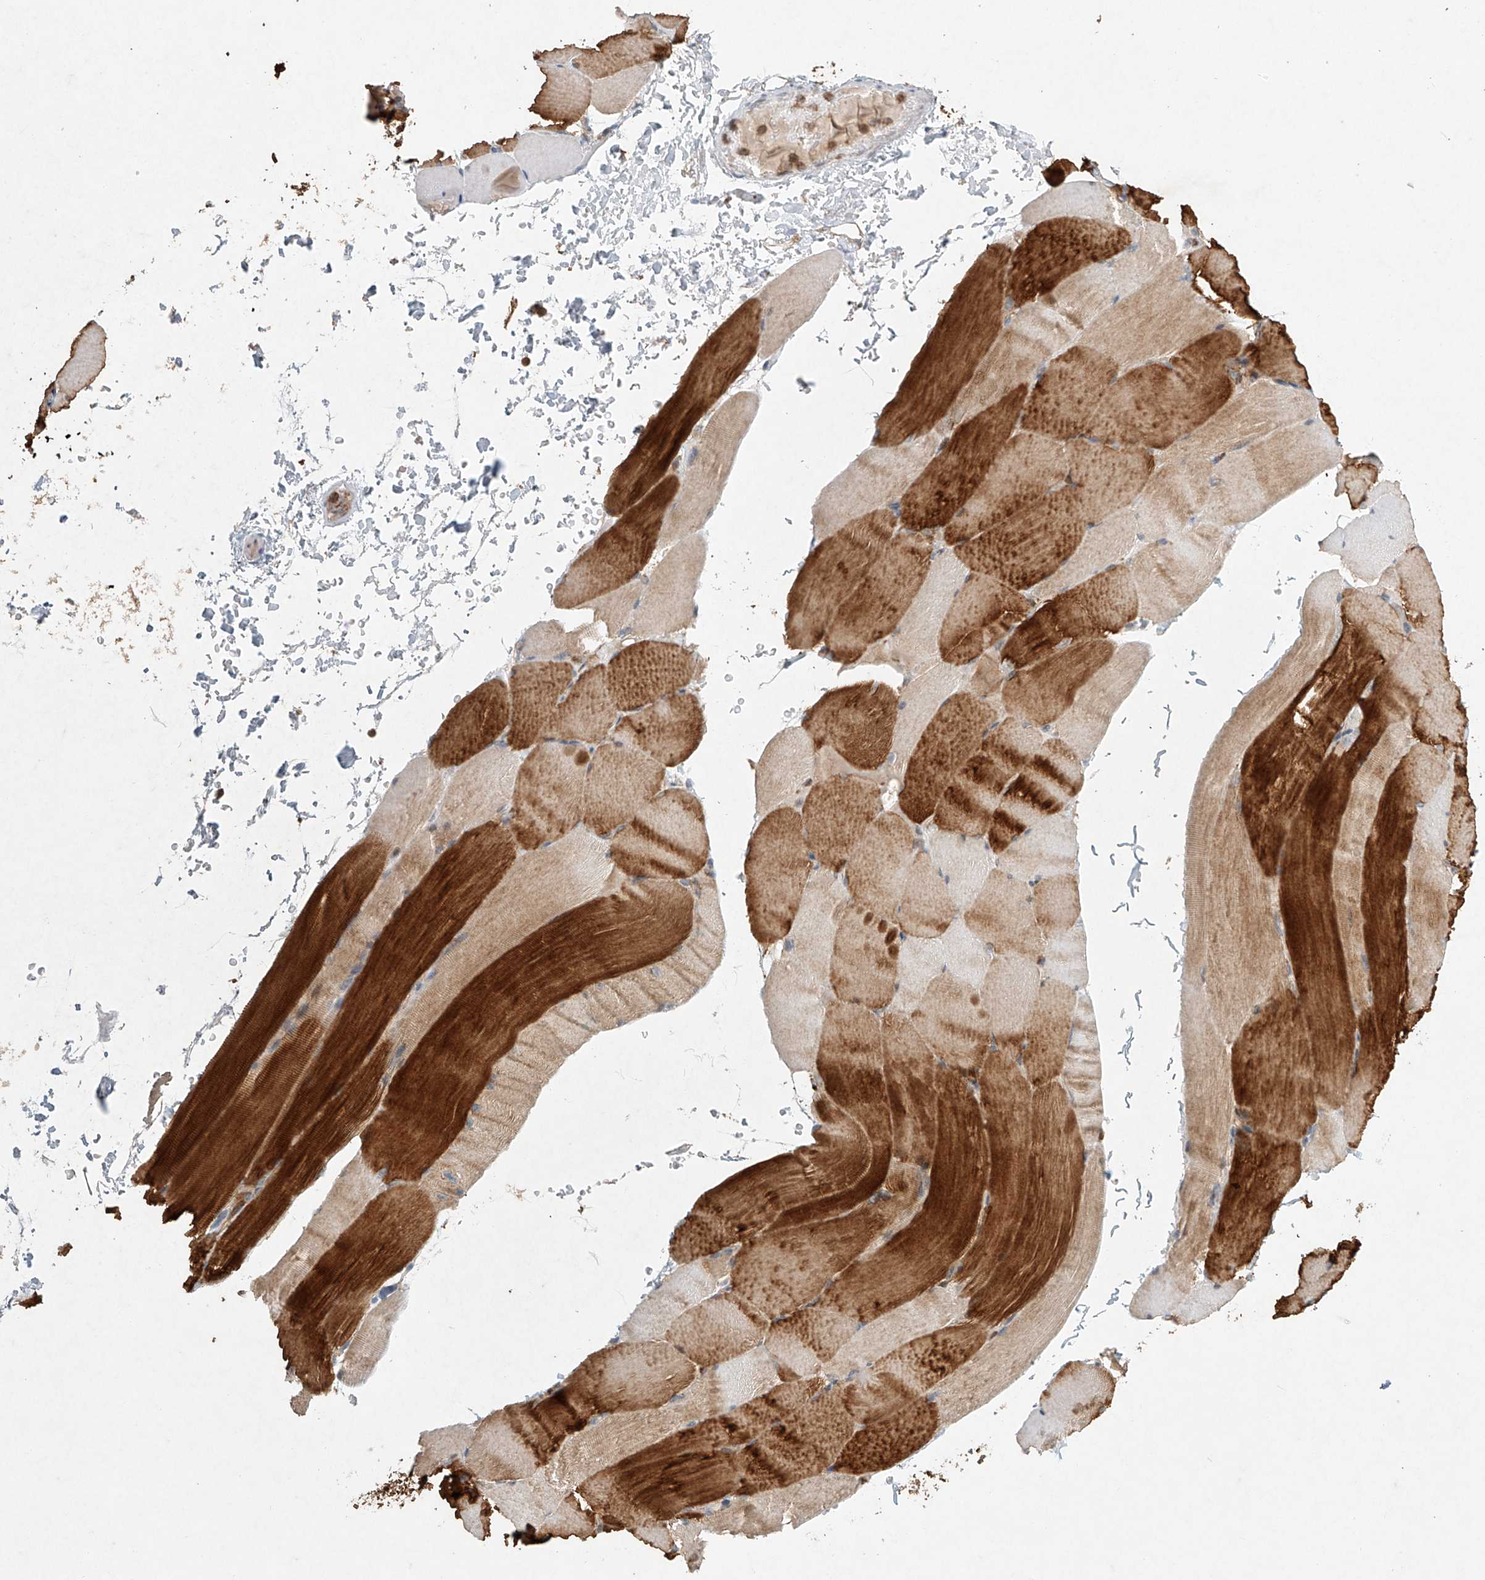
{"staining": {"intensity": "strong", "quantity": "25%-75%", "location": "cytoplasmic/membranous"}, "tissue": "skeletal muscle", "cell_type": "Myocytes", "image_type": "normal", "snomed": [{"axis": "morphology", "description": "Normal tissue, NOS"}, {"axis": "topography", "description": "Skeletal muscle"}, {"axis": "topography", "description": "Parathyroid gland"}], "caption": "DAB immunohistochemical staining of benign human skeletal muscle reveals strong cytoplasmic/membranous protein expression in approximately 25%-75% of myocytes. Using DAB (brown) and hematoxylin (blue) stains, captured at high magnification using brightfield microscopy.", "gene": "DCAF11", "patient": {"sex": "female", "age": 37}}